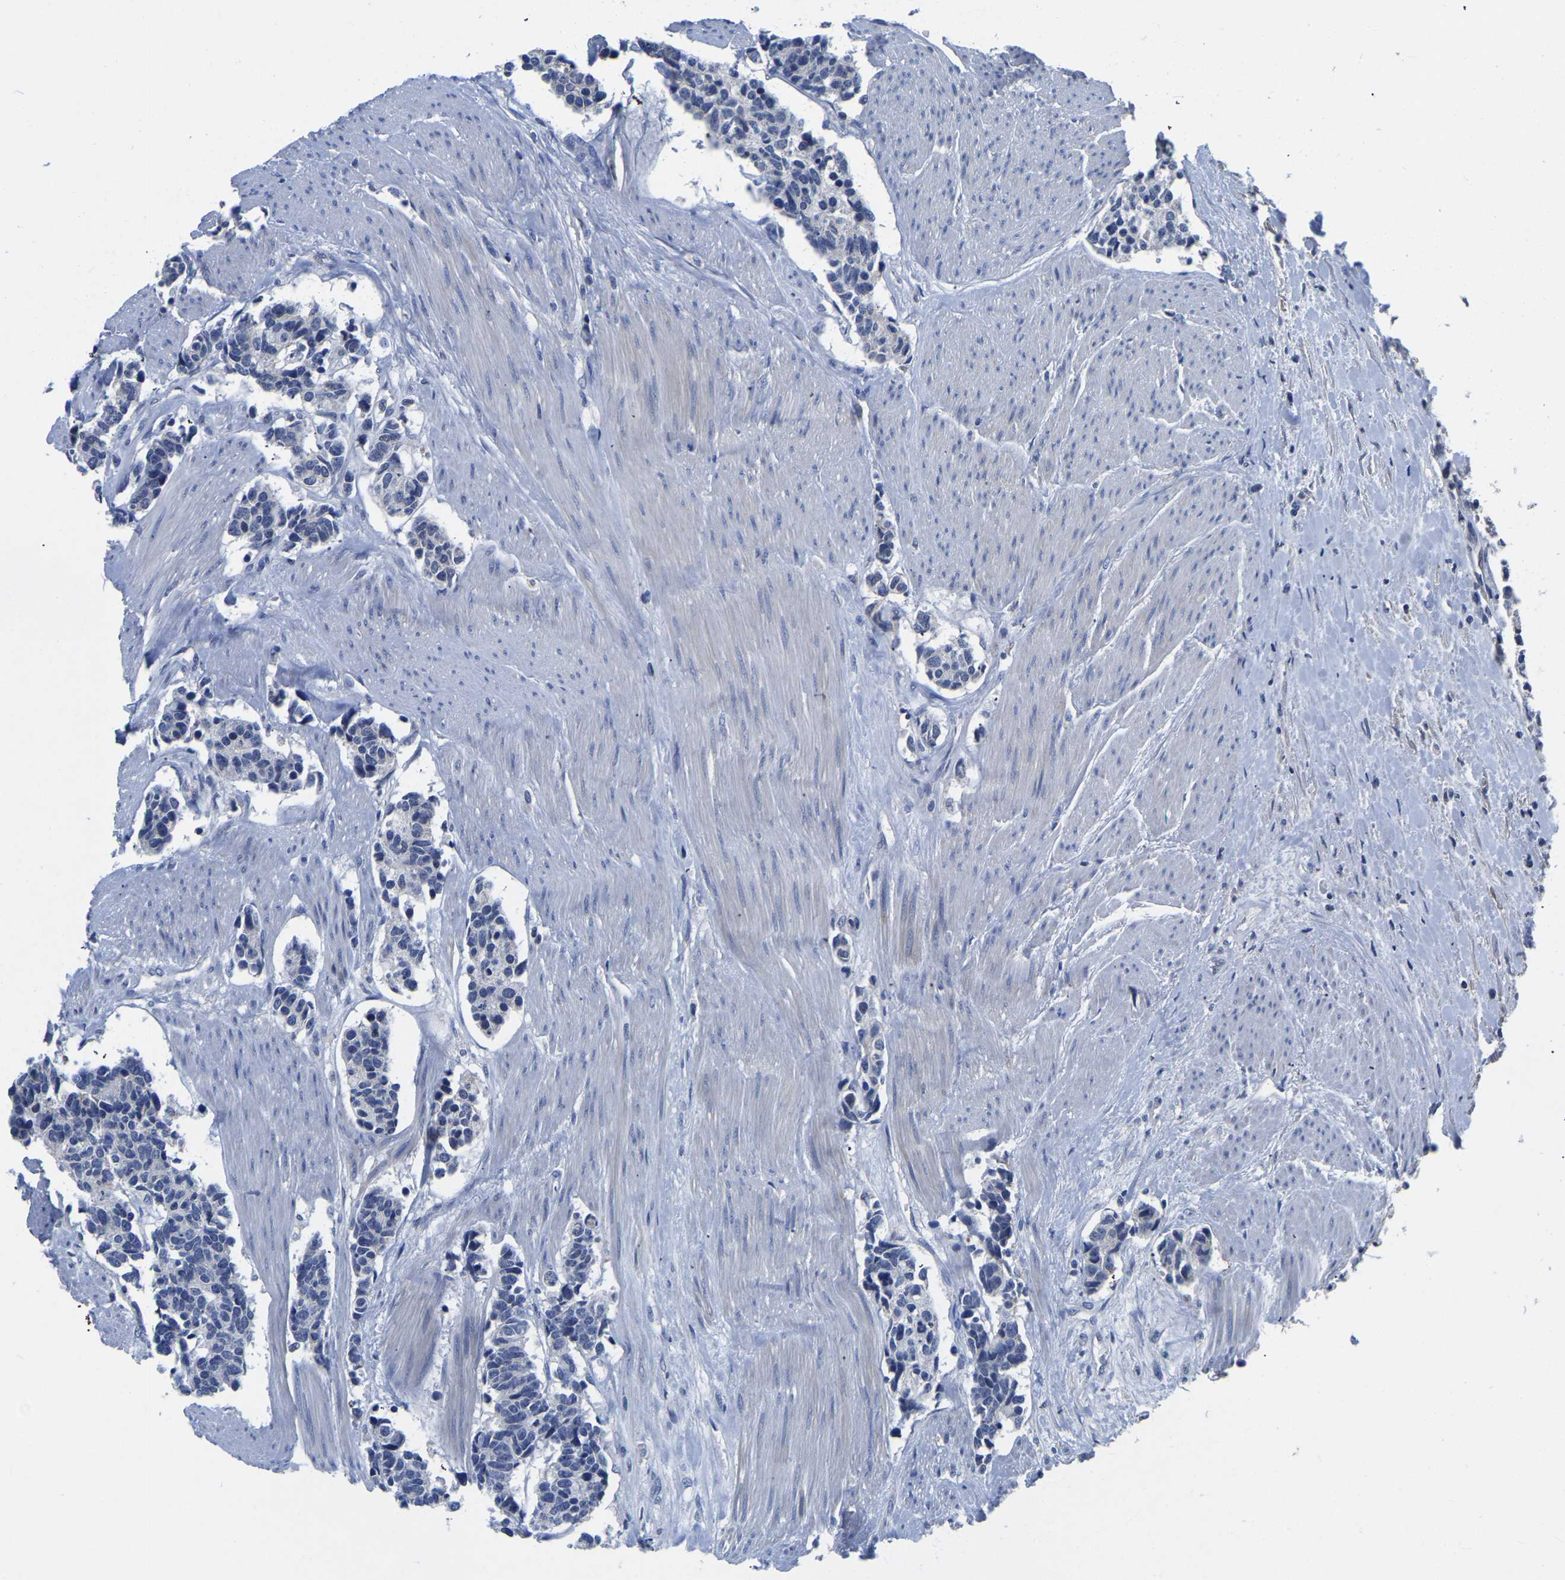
{"staining": {"intensity": "negative", "quantity": "none", "location": "none"}, "tissue": "carcinoid", "cell_type": "Tumor cells", "image_type": "cancer", "snomed": [{"axis": "morphology", "description": "Carcinoma, NOS"}, {"axis": "morphology", "description": "Carcinoid, malignant, NOS"}, {"axis": "topography", "description": "Urinary bladder"}], "caption": "DAB (3,3'-diaminobenzidine) immunohistochemical staining of carcinoma exhibits no significant expression in tumor cells.", "gene": "FGD5", "patient": {"sex": "male", "age": 57}}